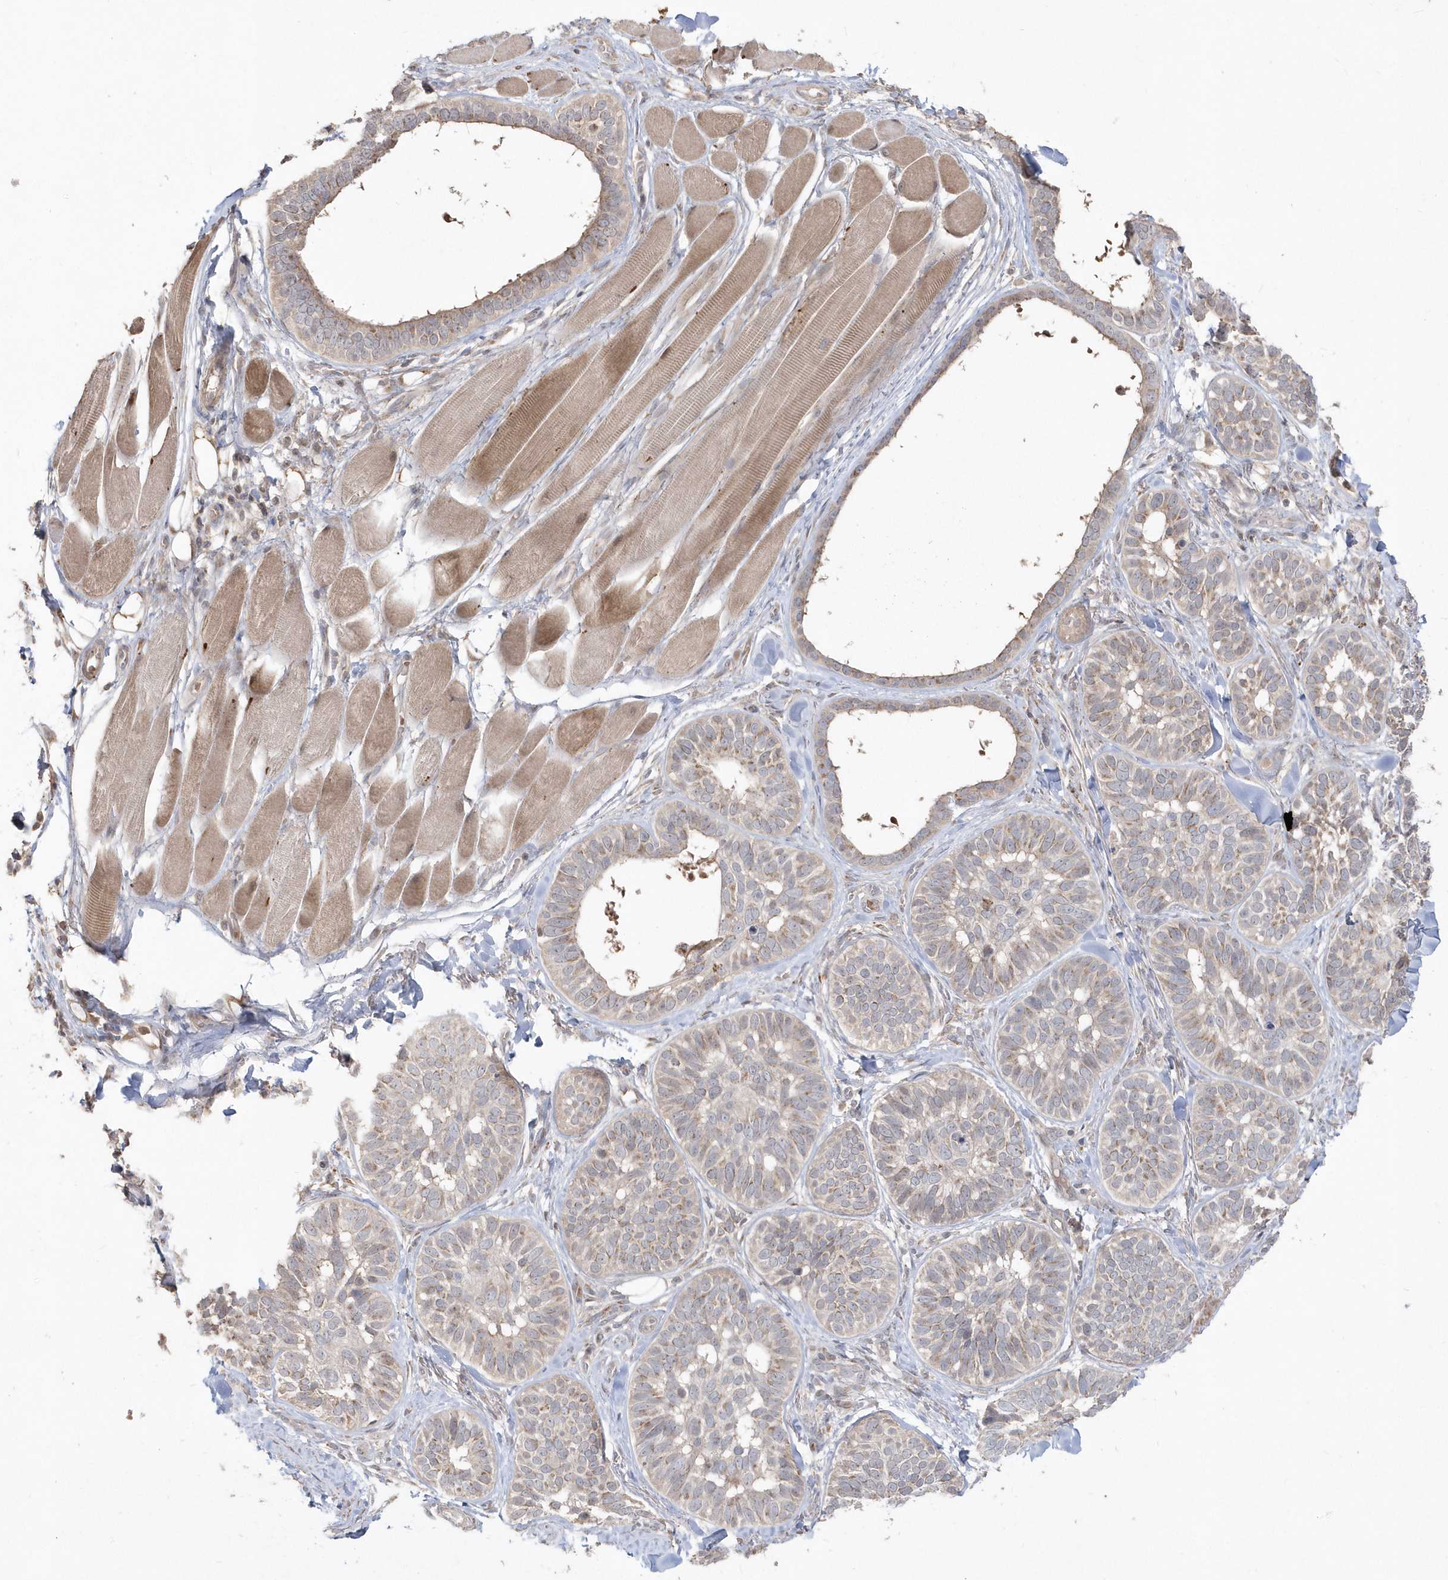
{"staining": {"intensity": "weak", "quantity": "25%-75%", "location": "cytoplasmic/membranous"}, "tissue": "skin cancer", "cell_type": "Tumor cells", "image_type": "cancer", "snomed": [{"axis": "morphology", "description": "Basal cell carcinoma"}, {"axis": "topography", "description": "Skin"}], "caption": "About 25%-75% of tumor cells in basal cell carcinoma (skin) display weak cytoplasmic/membranous protein positivity as visualized by brown immunohistochemical staining.", "gene": "GEMIN6", "patient": {"sex": "male", "age": 62}}